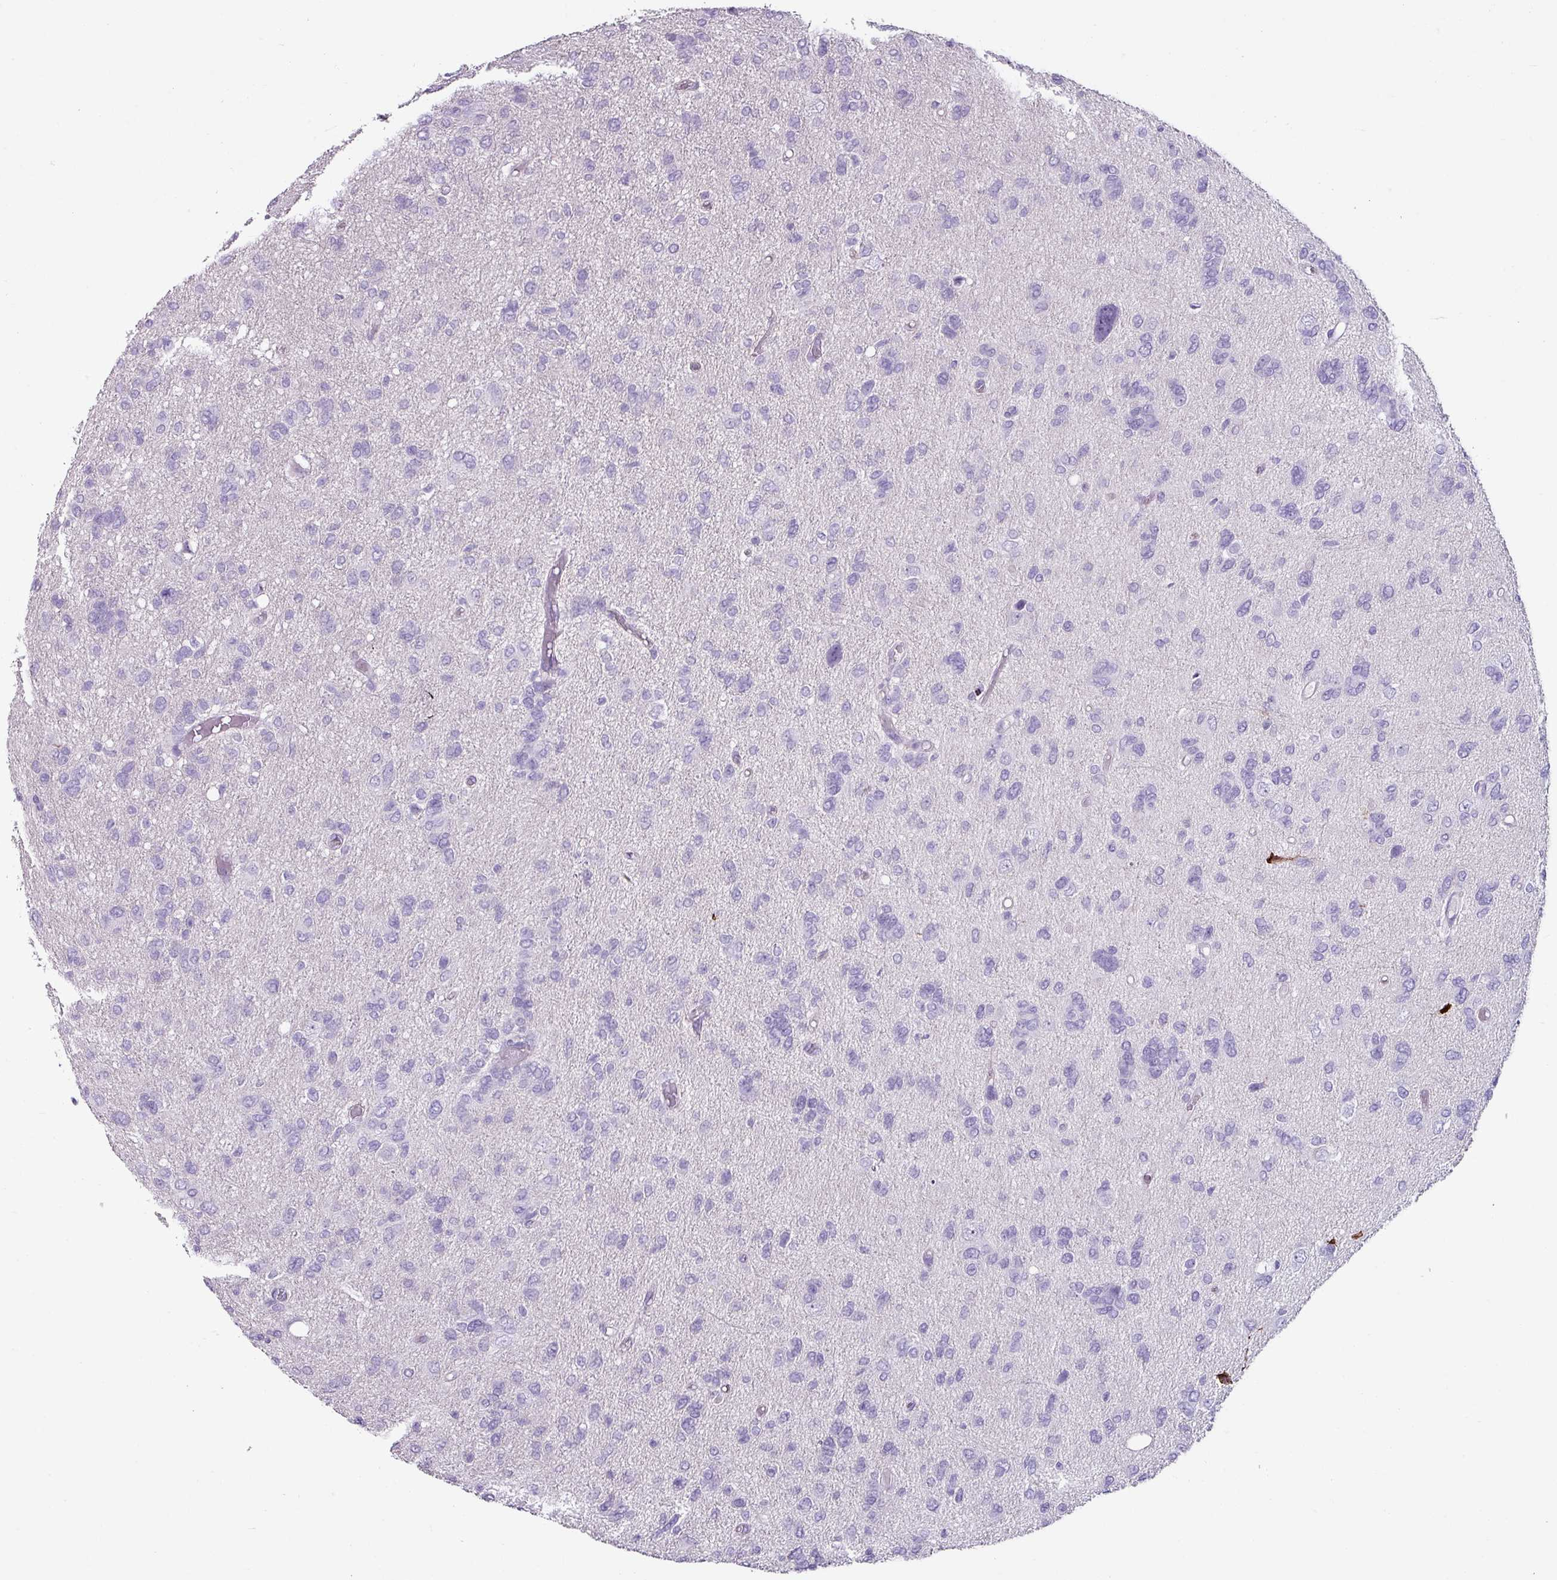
{"staining": {"intensity": "negative", "quantity": "none", "location": "none"}, "tissue": "glioma", "cell_type": "Tumor cells", "image_type": "cancer", "snomed": [{"axis": "morphology", "description": "Glioma, malignant, High grade"}, {"axis": "topography", "description": "Brain"}], "caption": "Immunohistochemistry (IHC) of glioma exhibits no expression in tumor cells.", "gene": "TRA2A", "patient": {"sex": "female", "age": 59}}